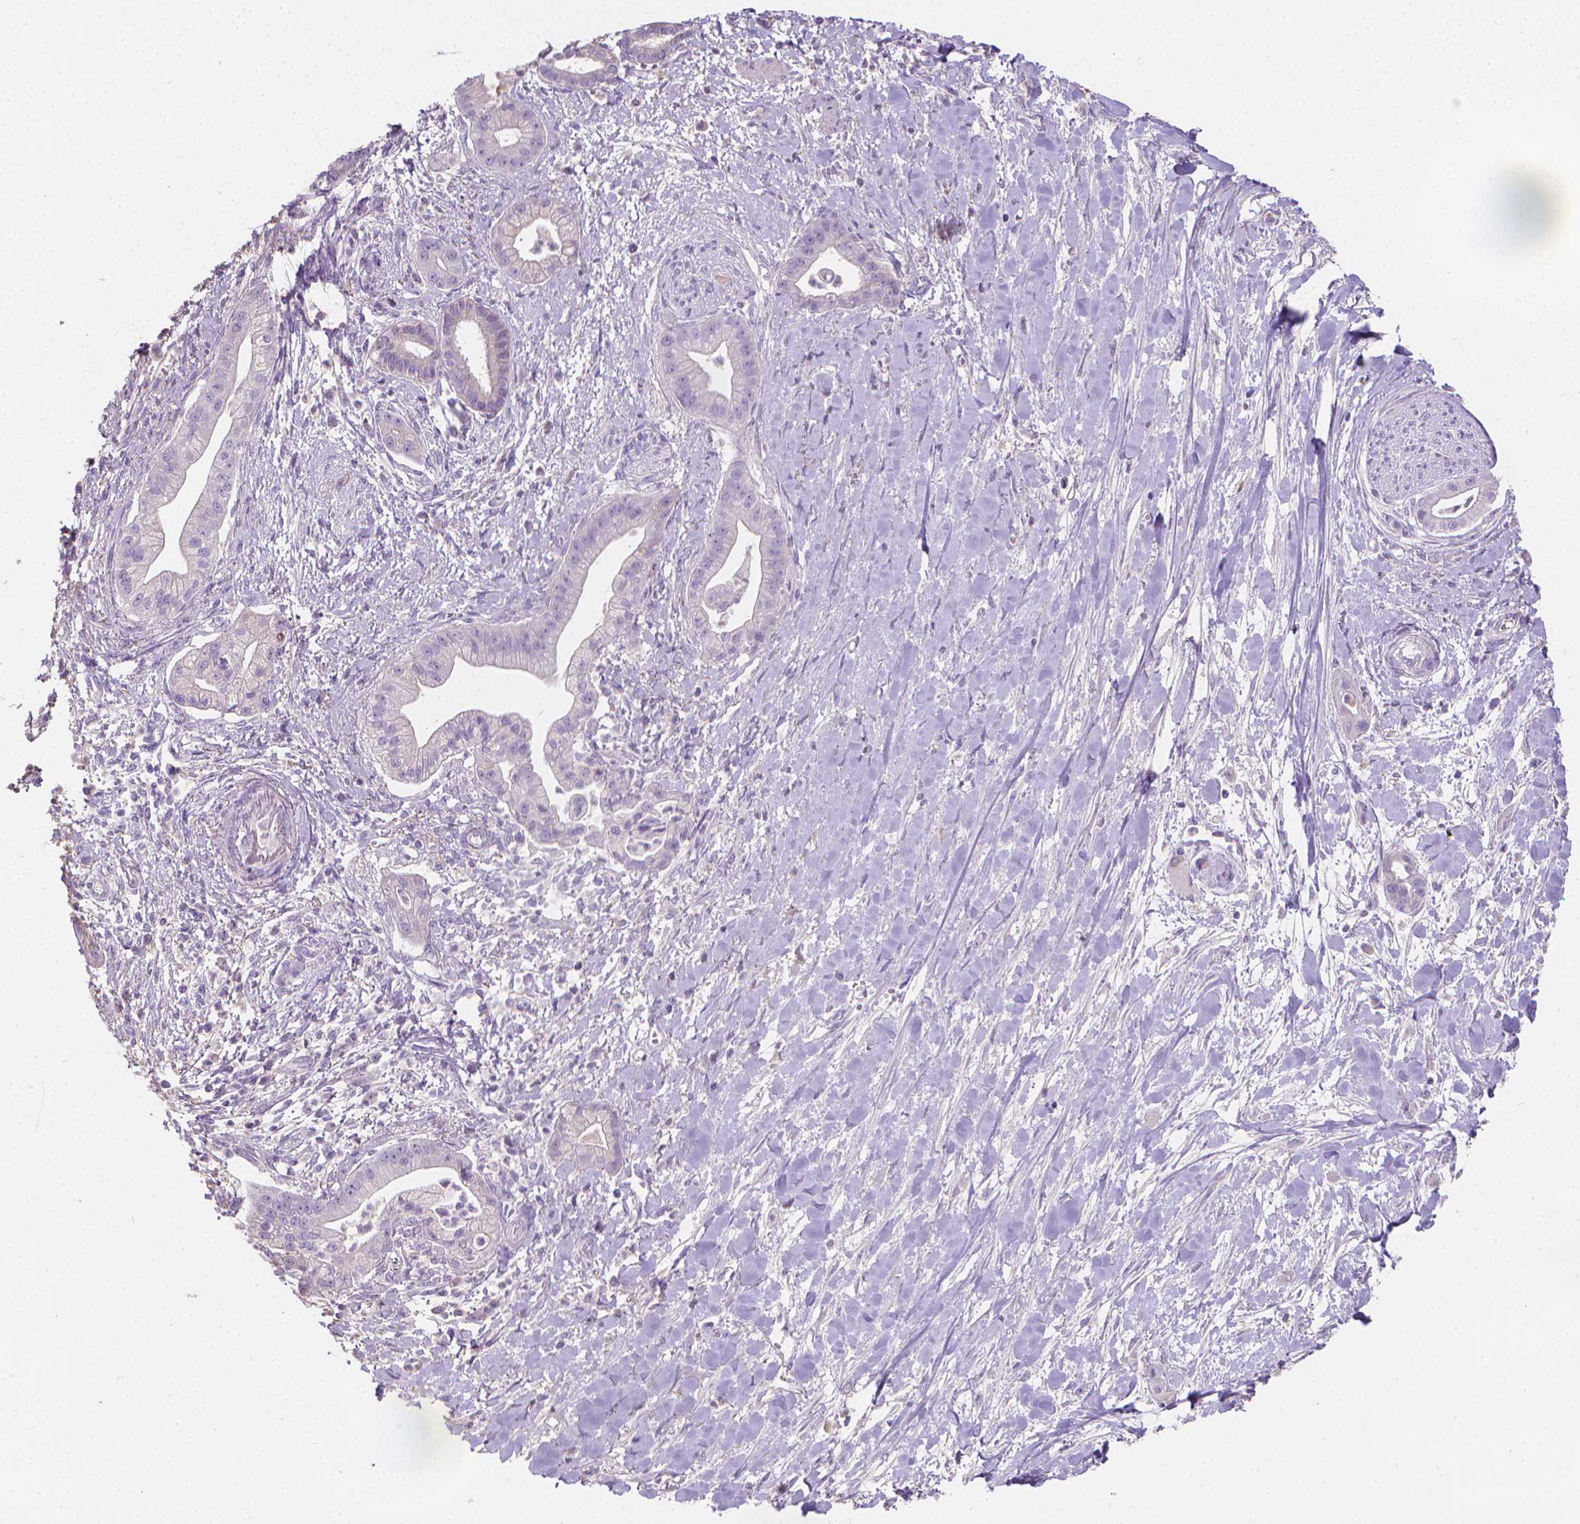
{"staining": {"intensity": "negative", "quantity": "none", "location": "none"}, "tissue": "pancreatic cancer", "cell_type": "Tumor cells", "image_type": "cancer", "snomed": [{"axis": "morphology", "description": "Normal tissue, NOS"}, {"axis": "morphology", "description": "Adenocarcinoma, NOS"}, {"axis": "topography", "description": "Lymph node"}, {"axis": "topography", "description": "Pancreas"}], "caption": "Pancreatic cancer was stained to show a protein in brown. There is no significant expression in tumor cells.", "gene": "CABCOCO1", "patient": {"sex": "female", "age": 58}}